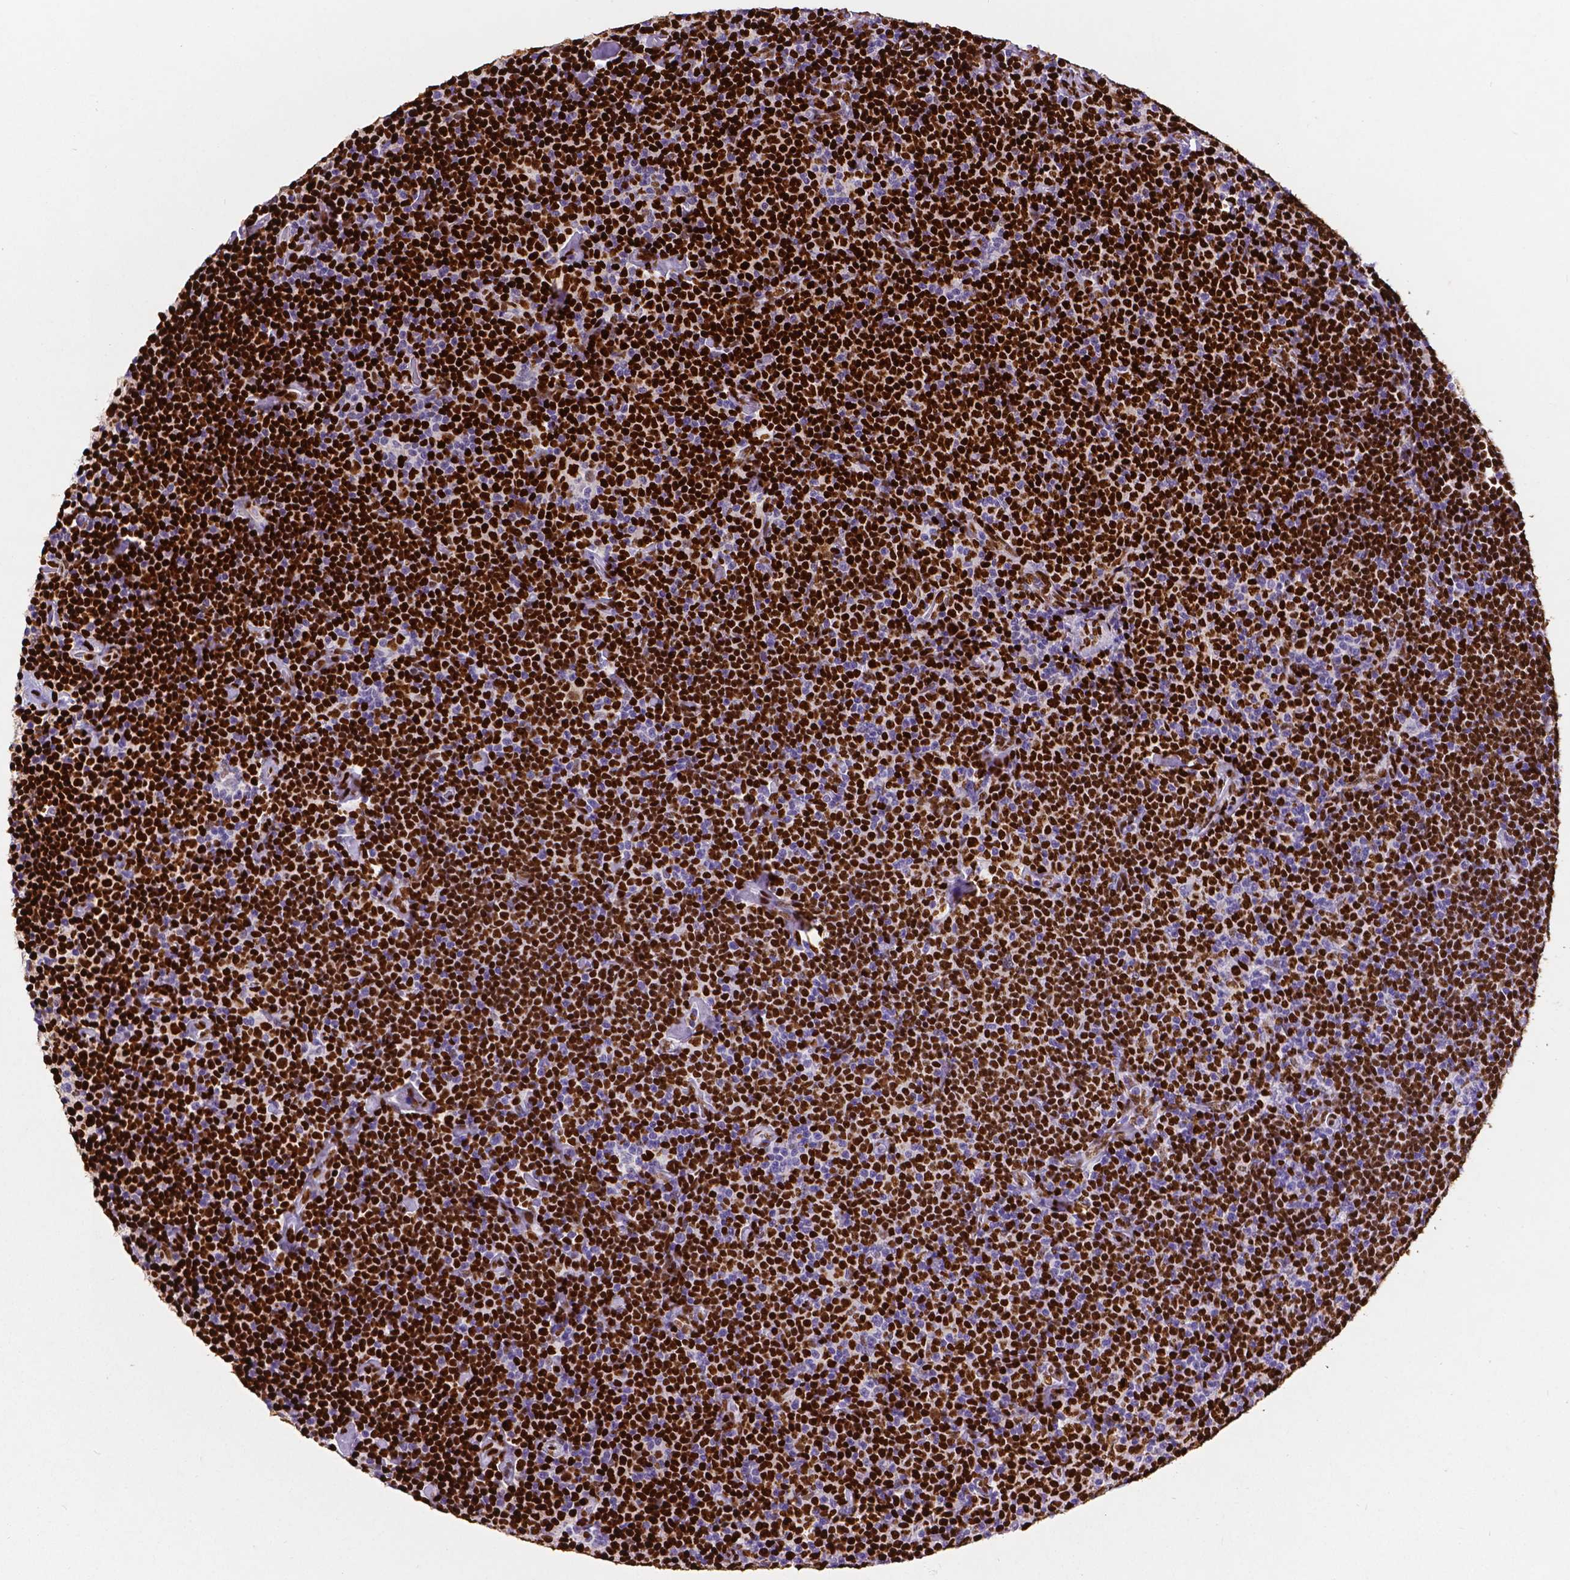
{"staining": {"intensity": "strong", "quantity": ">75%", "location": "nuclear"}, "tissue": "lymphoma", "cell_type": "Tumor cells", "image_type": "cancer", "snomed": [{"axis": "morphology", "description": "Malignant lymphoma, non-Hodgkin's type, Low grade"}, {"axis": "topography", "description": "Lymph node"}], "caption": "The photomicrograph shows staining of malignant lymphoma, non-Hodgkin's type (low-grade), revealing strong nuclear protein expression (brown color) within tumor cells.", "gene": "MEF2C", "patient": {"sex": "male", "age": 81}}